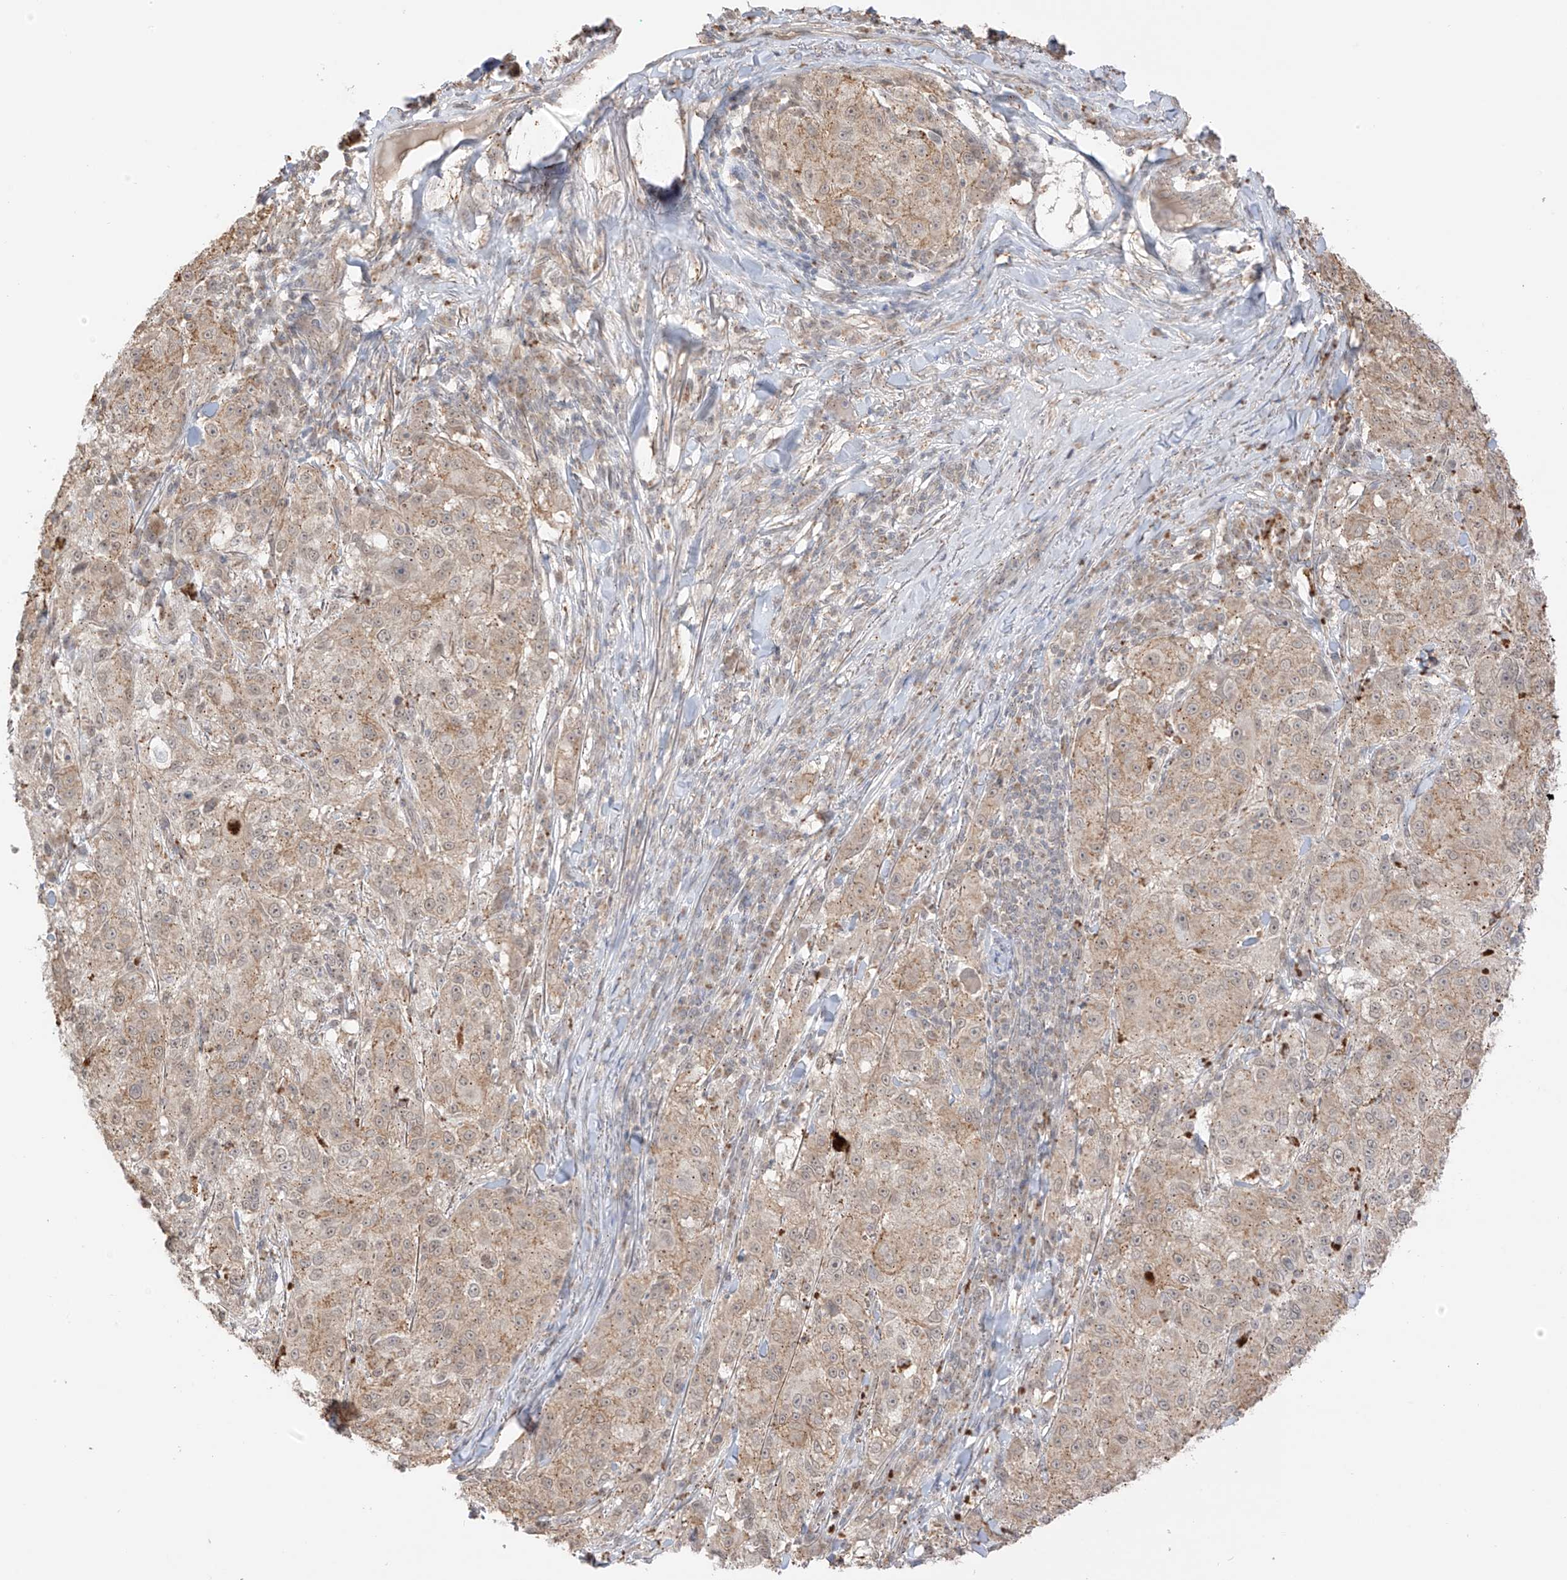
{"staining": {"intensity": "moderate", "quantity": "25%-75%", "location": "cytoplasmic/membranous"}, "tissue": "melanoma", "cell_type": "Tumor cells", "image_type": "cancer", "snomed": [{"axis": "morphology", "description": "Necrosis, NOS"}, {"axis": "morphology", "description": "Malignant melanoma, NOS"}, {"axis": "topography", "description": "Skin"}], "caption": "DAB (3,3'-diaminobenzidine) immunohistochemical staining of human melanoma shows moderate cytoplasmic/membranous protein staining in about 25%-75% of tumor cells. (DAB (3,3'-diaminobenzidine) IHC with brightfield microscopy, high magnification).", "gene": "N4BP3", "patient": {"sex": "female", "age": 87}}